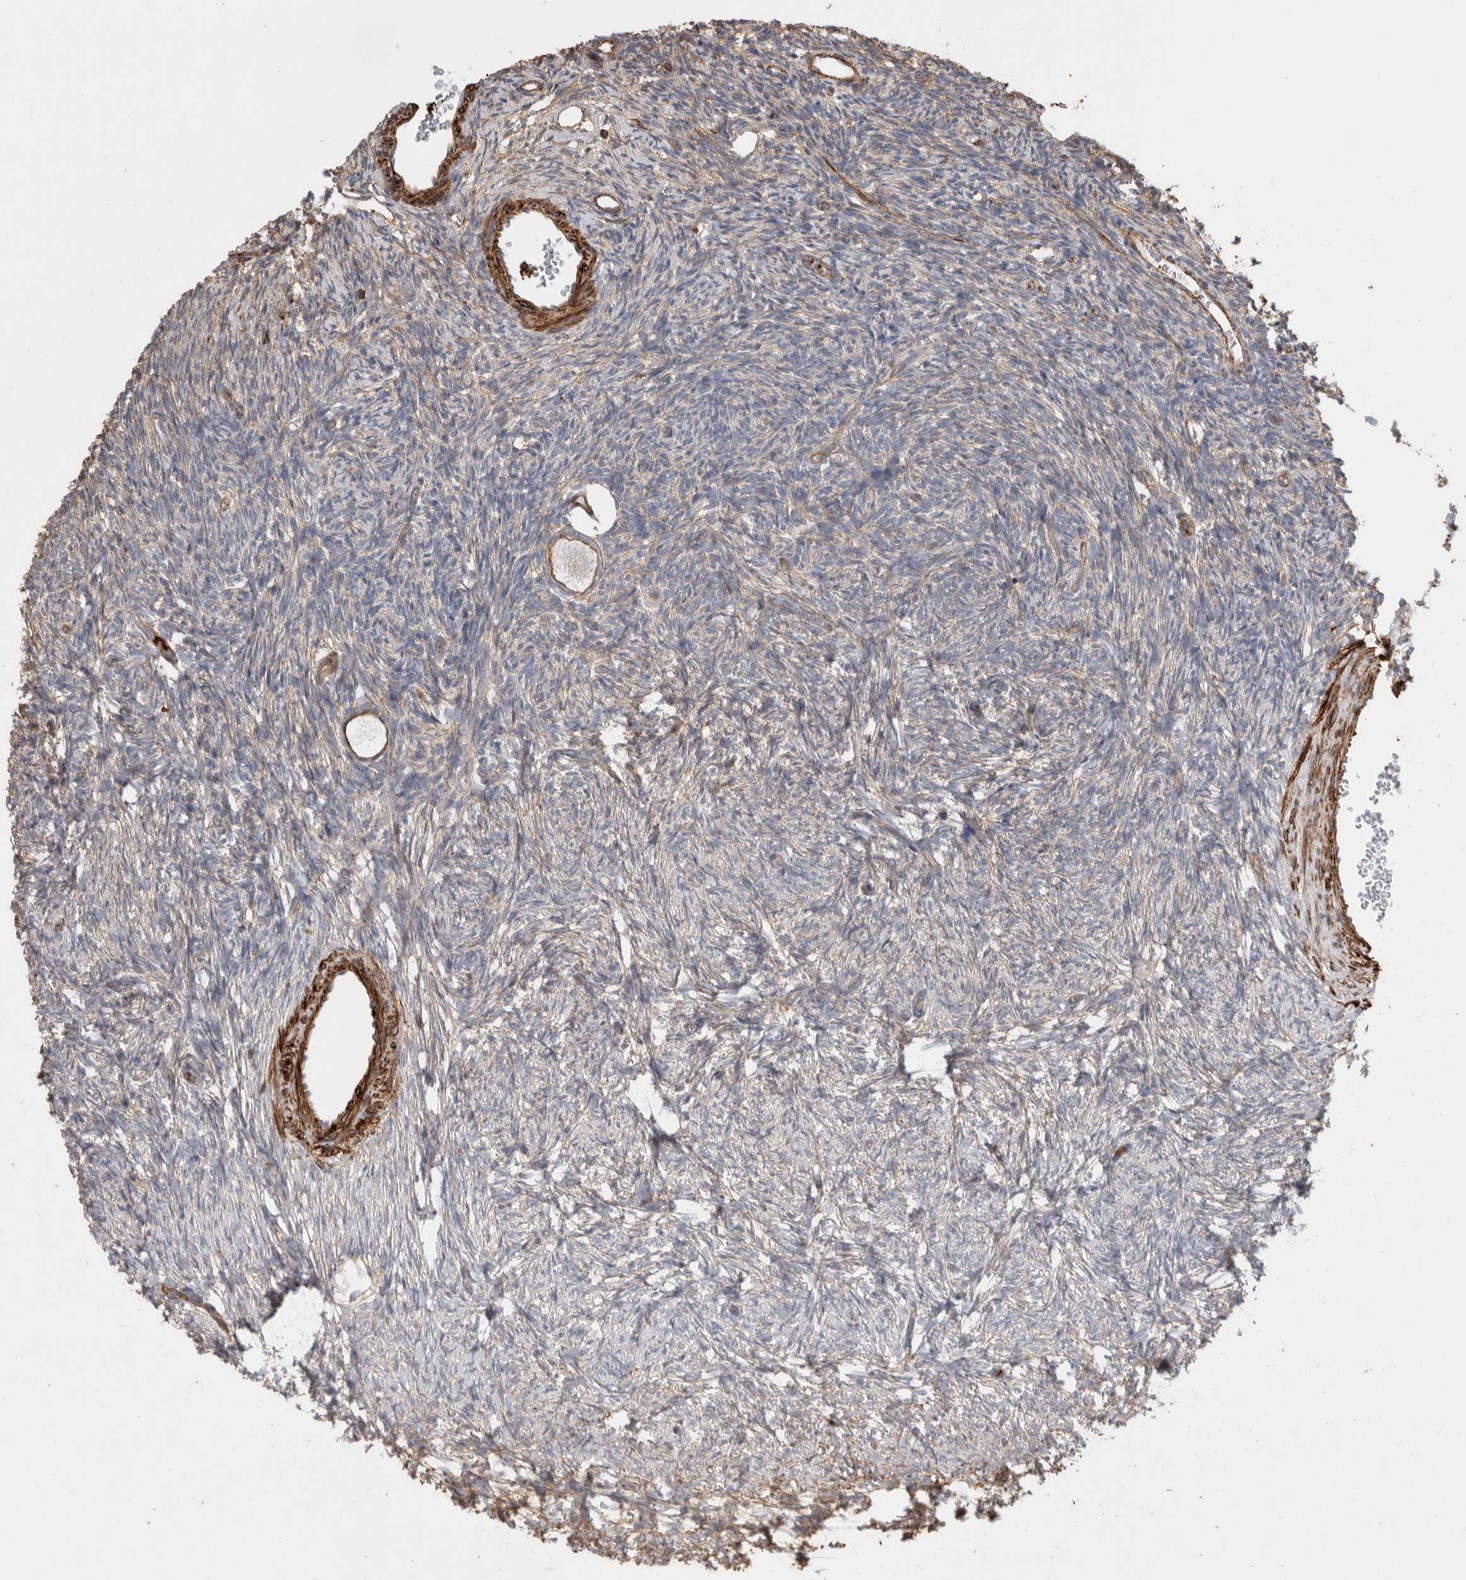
{"staining": {"intensity": "moderate", "quantity": ">75%", "location": "cytoplasmic/membranous"}, "tissue": "ovary", "cell_type": "Follicle cells", "image_type": "normal", "snomed": [{"axis": "morphology", "description": "Normal tissue, NOS"}, {"axis": "topography", "description": "Ovary"}], "caption": "The micrograph shows a brown stain indicating the presence of a protein in the cytoplasmic/membranous of follicle cells in ovary. (Stains: DAB (3,3'-diaminobenzidine) in brown, nuclei in blue, Microscopy: brightfield microscopy at high magnification).", "gene": "GPER1", "patient": {"sex": "female", "age": 34}}